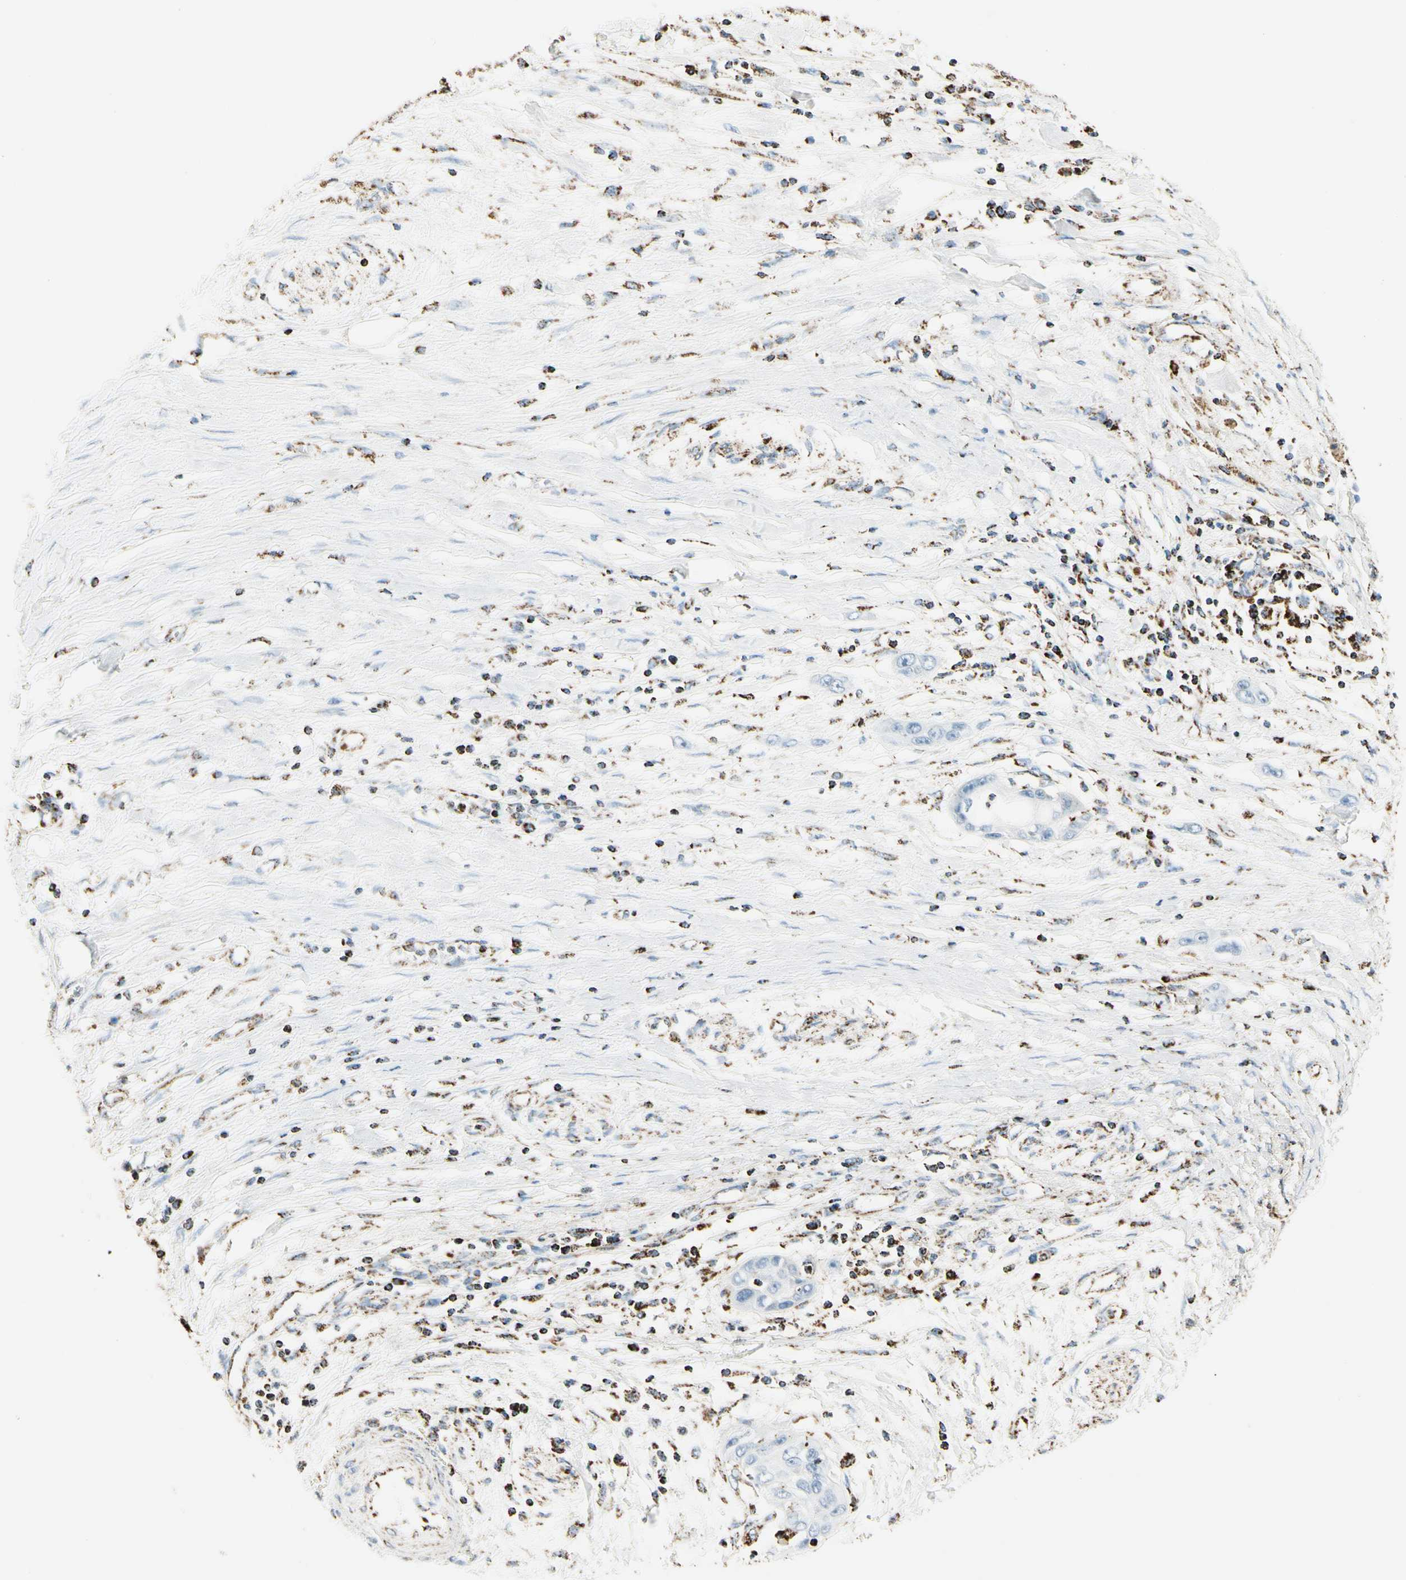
{"staining": {"intensity": "negative", "quantity": "none", "location": "none"}, "tissue": "pancreatic cancer", "cell_type": "Tumor cells", "image_type": "cancer", "snomed": [{"axis": "morphology", "description": "Adenocarcinoma, NOS"}, {"axis": "topography", "description": "Pancreas"}], "caption": "Immunohistochemical staining of human pancreatic cancer (adenocarcinoma) demonstrates no significant positivity in tumor cells.", "gene": "ME2", "patient": {"sex": "female", "age": 70}}